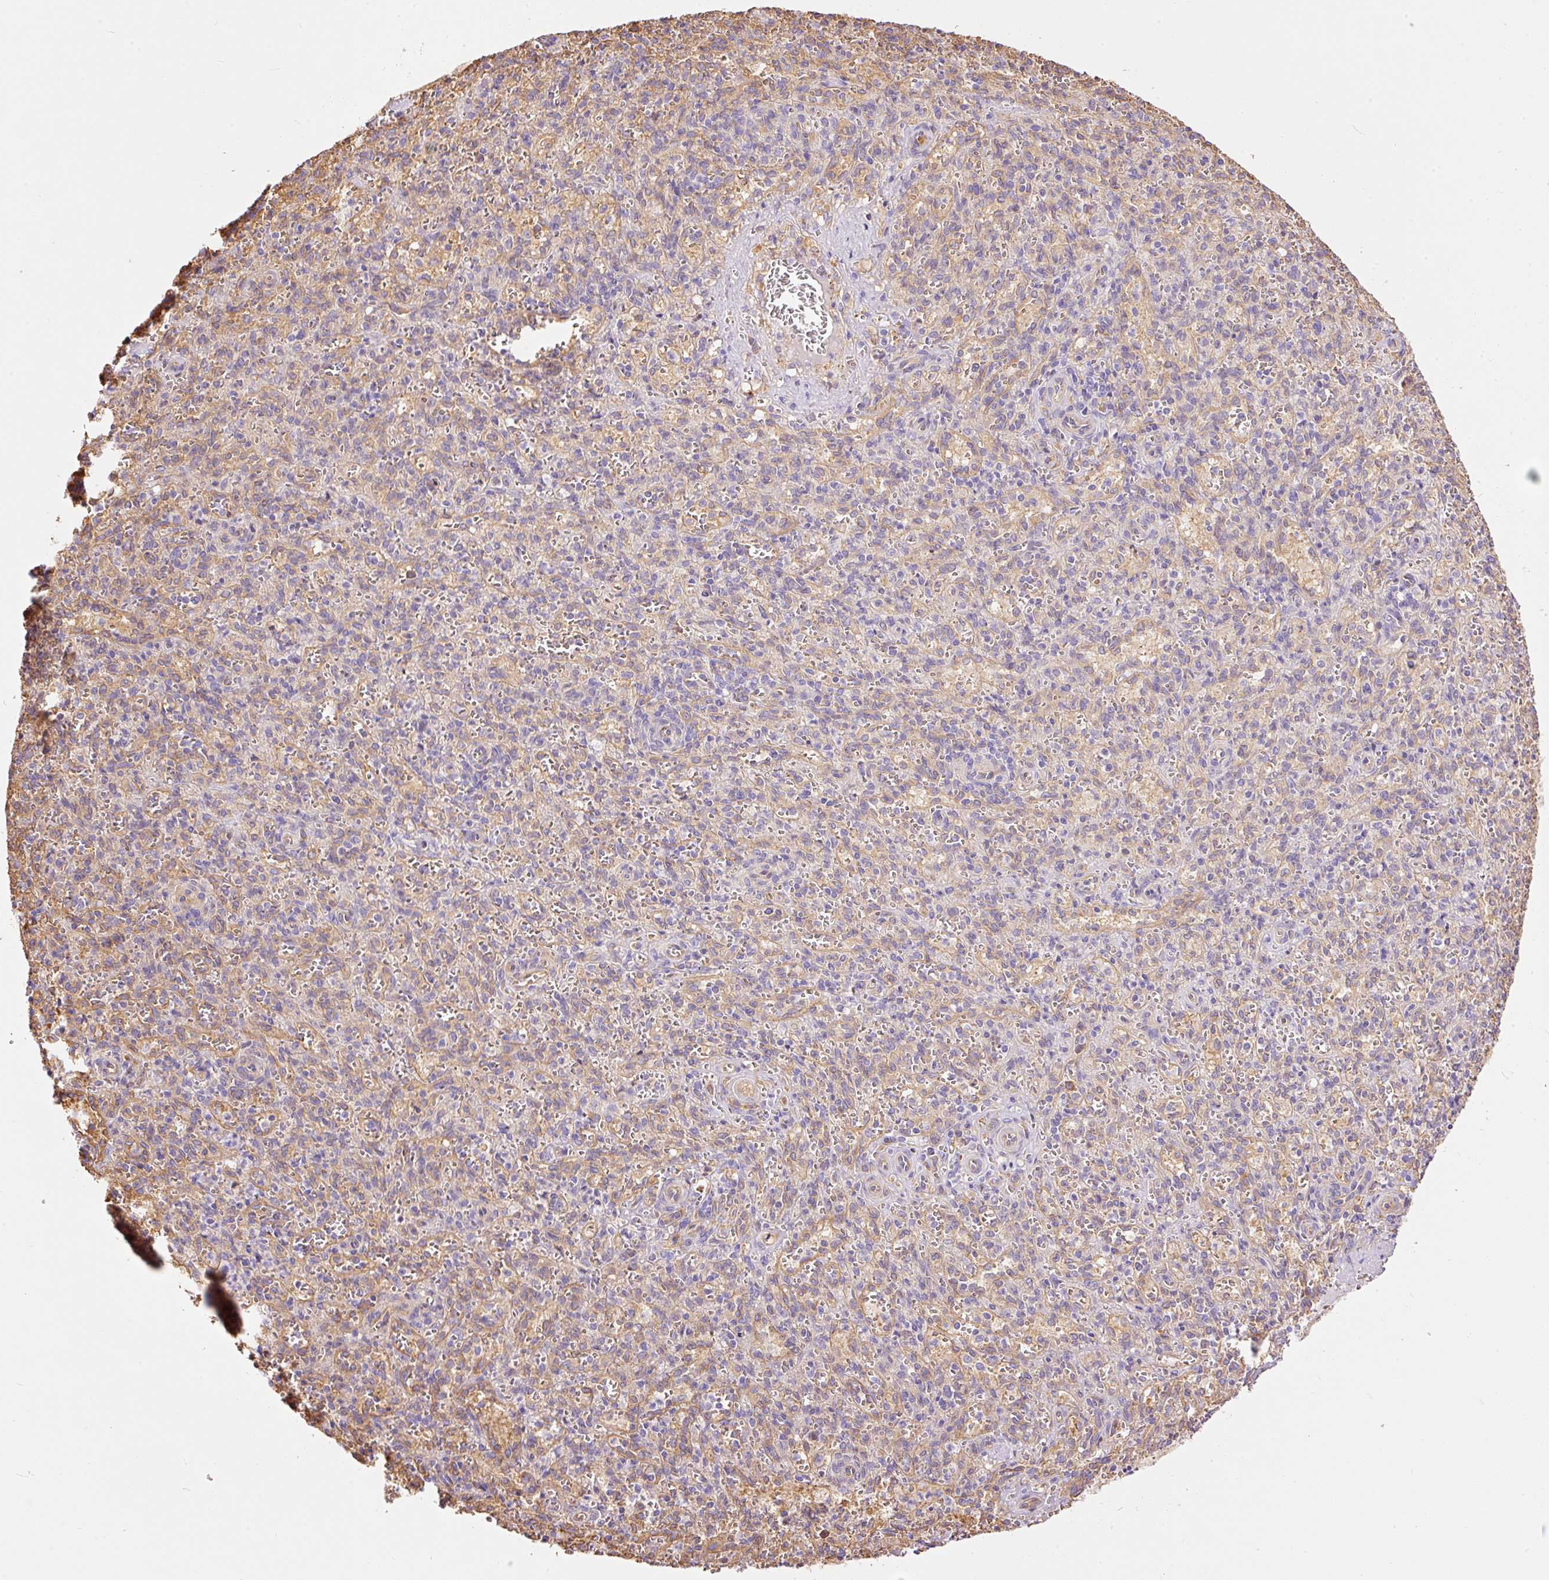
{"staining": {"intensity": "negative", "quantity": "none", "location": "none"}, "tissue": "spleen", "cell_type": "Cells in red pulp", "image_type": "normal", "snomed": [{"axis": "morphology", "description": "Normal tissue, NOS"}, {"axis": "topography", "description": "Spleen"}], "caption": "Protein analysis of unremarkable spleen demonstrates no significant staining in cells in red pulp.", "gene": "ENSG00000249624", "patient": {"sex": "female", "age": 26}}